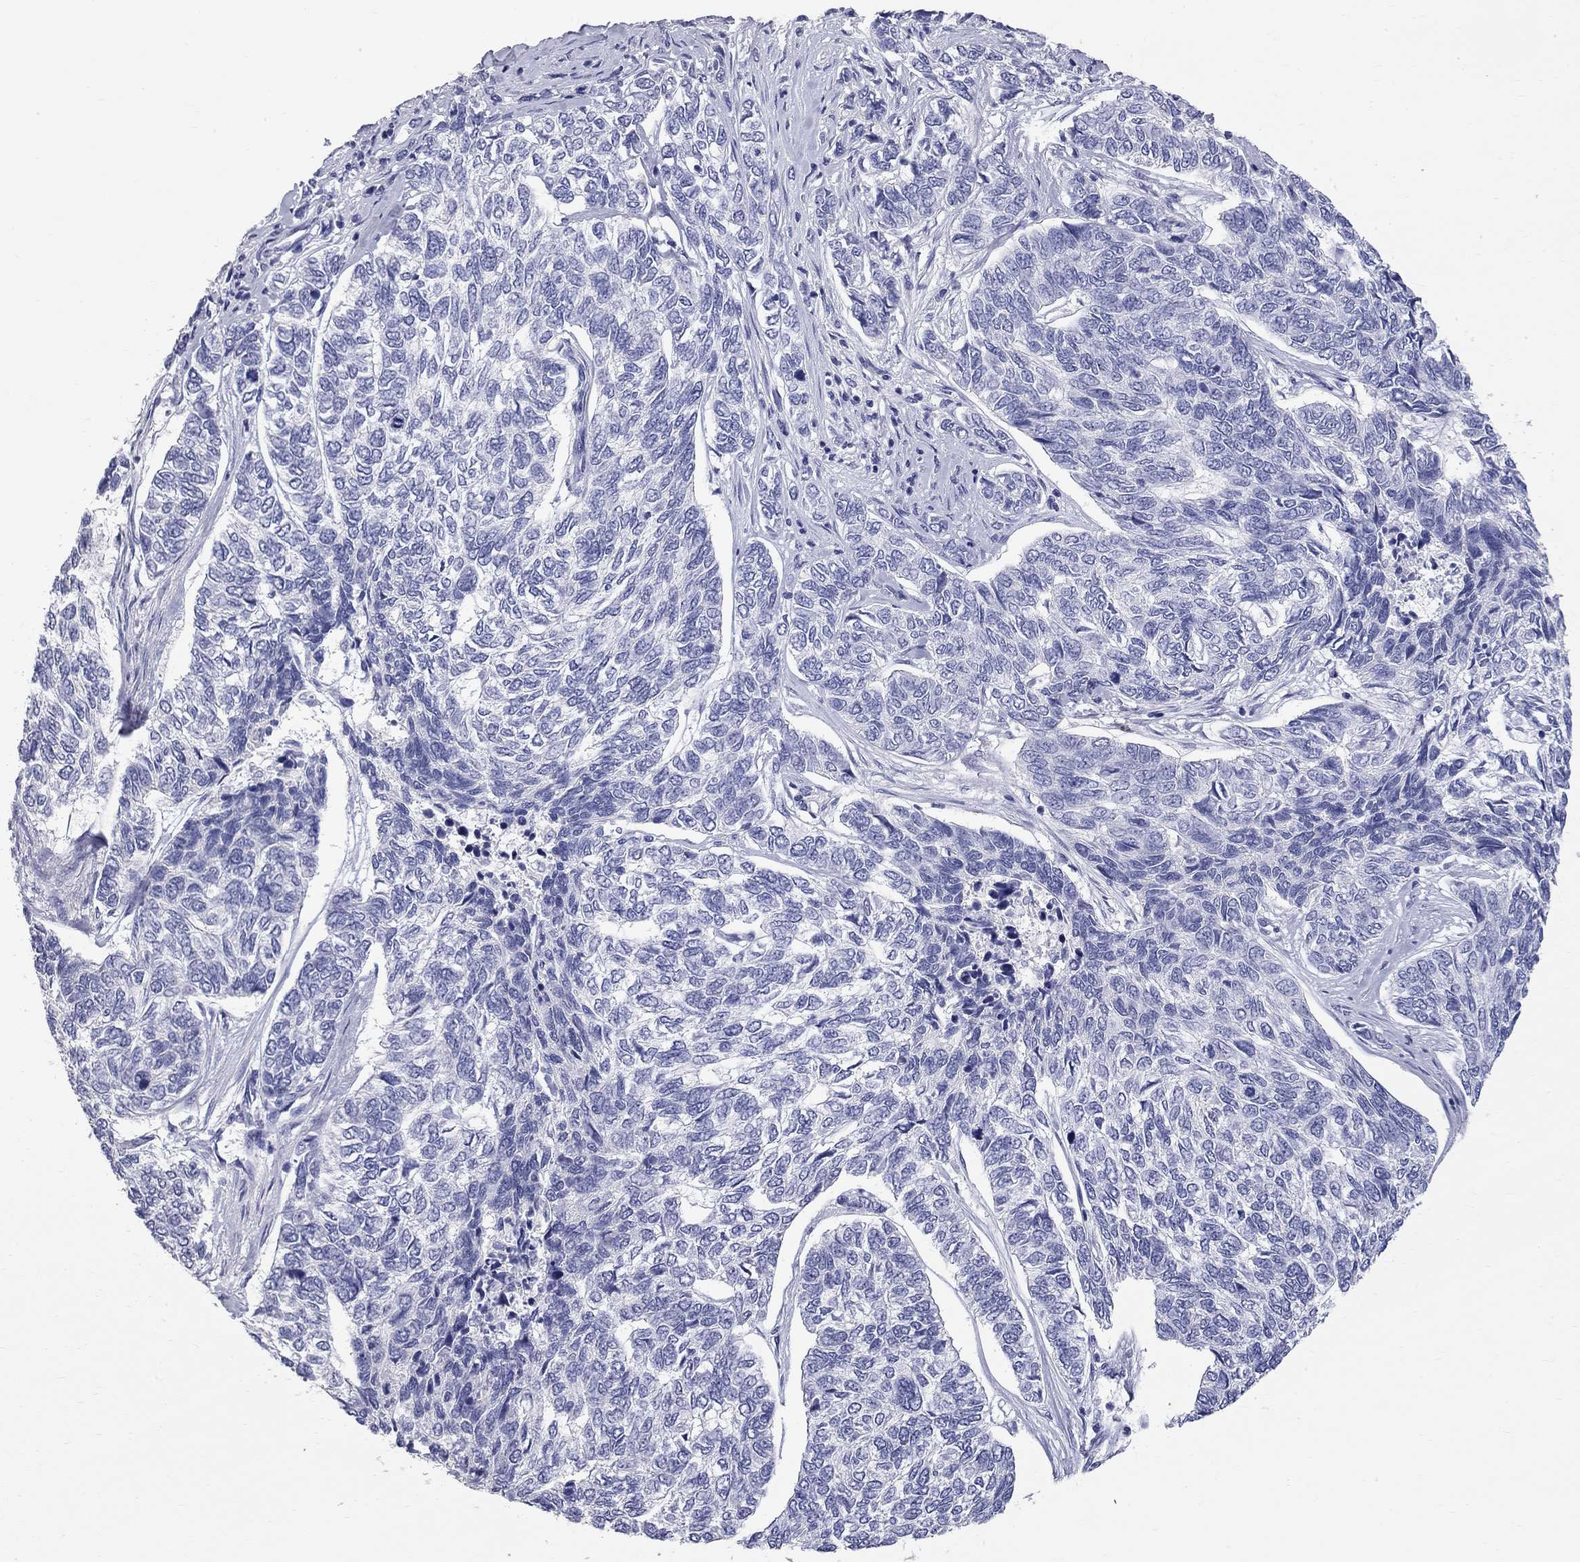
{"staining": {"intensity": "negative", "quantity": "none", "location": "none"}, "tissue": "skin cancer", "cell_type": "Tumor cells", "image_type": "cancer", "snomed": [{"axis": "morphology", "description": "Basal cell carcinoma"}, {"axis": "topography", "description": "Skin"}], "caption": "Basal cell carcinoma (skin) stained for a protein using IHC demonstrates no staining tumor cells.", "gene": "PHOX2B", "patient": {"sex": "female", "age": 65}}